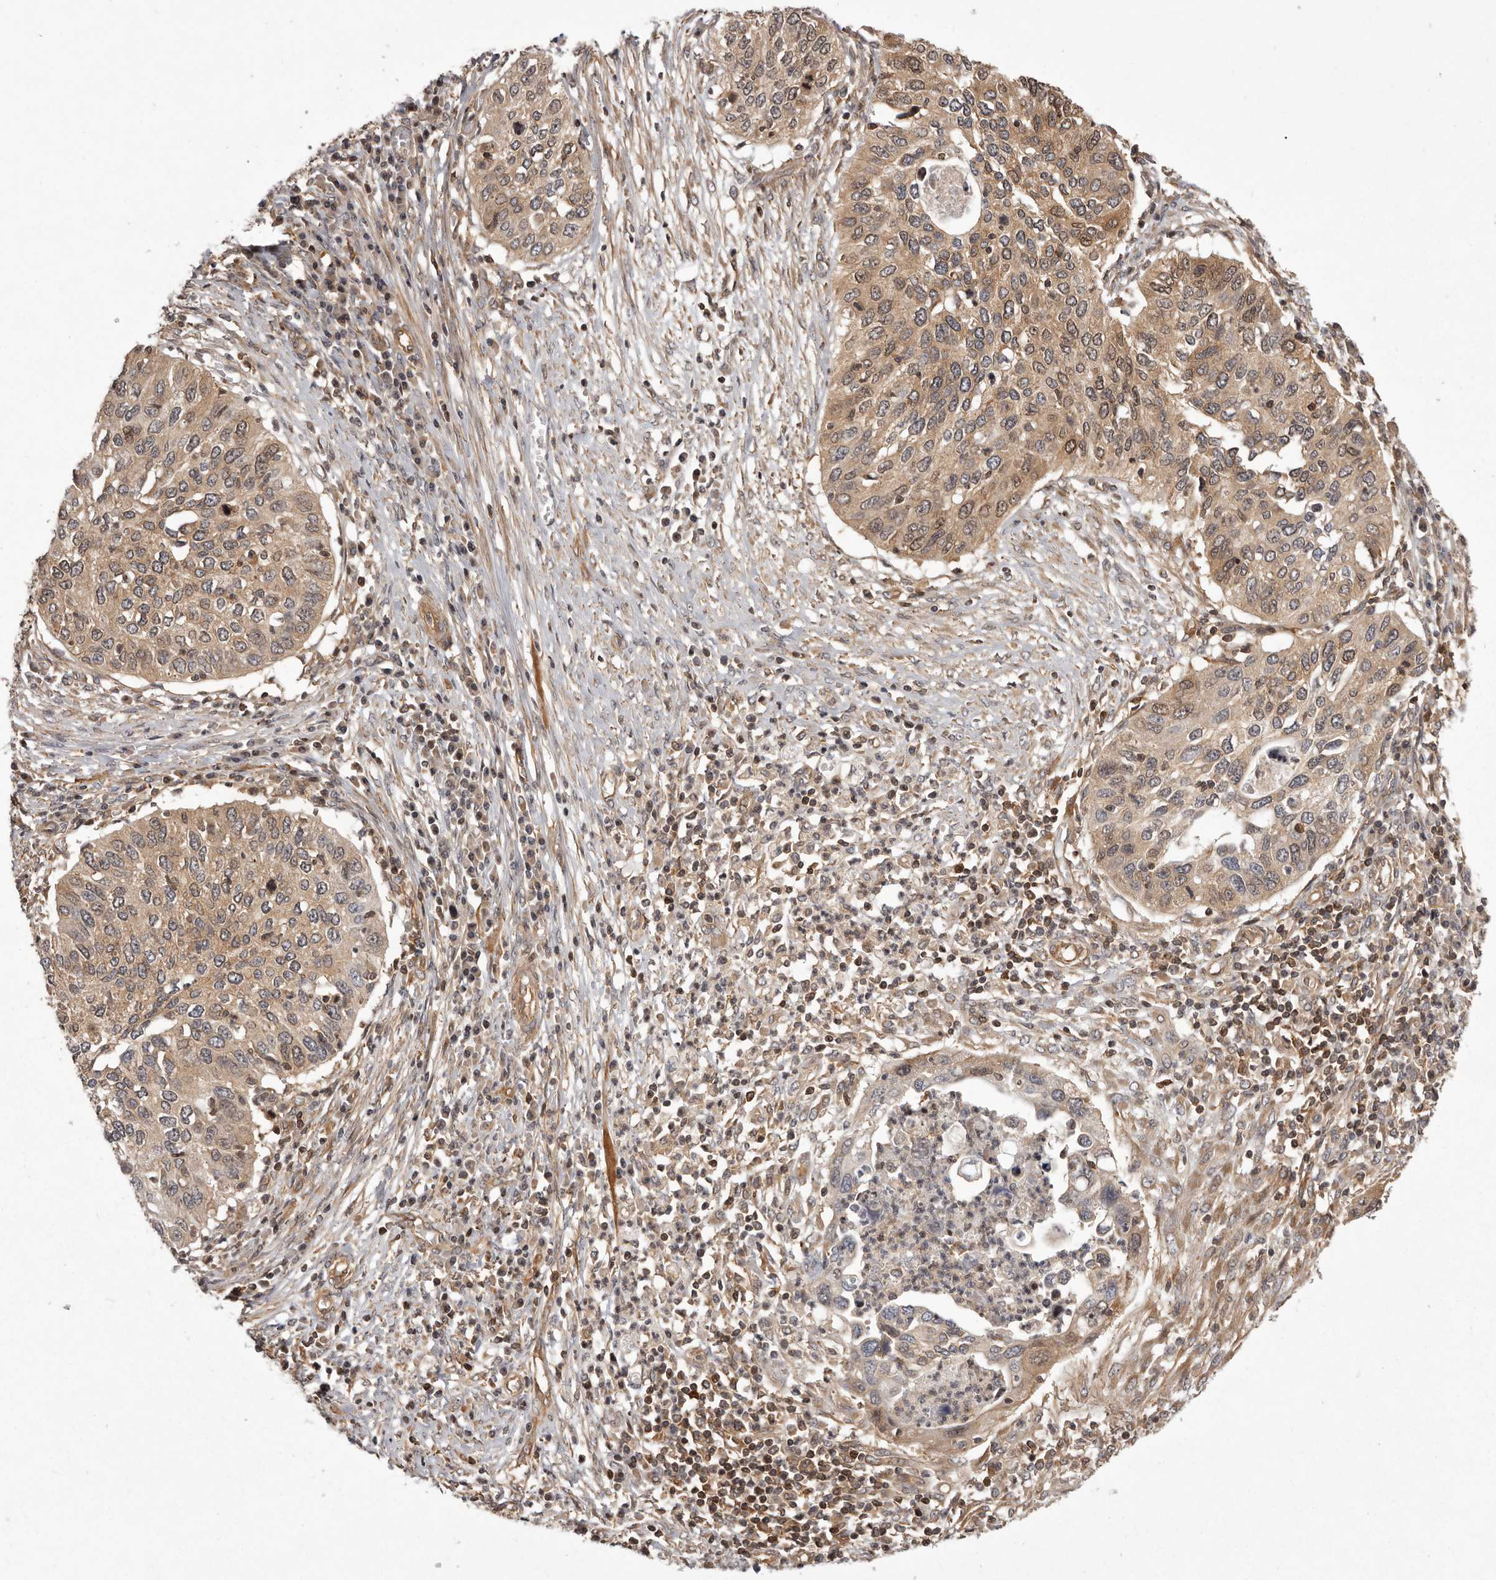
{"staining": {"intensity": "moderate", "quantity": ">75%", "location": "cytoplasmic/membranous"}, "tissue": "cervical cancer", "cell_type": "Tumor cells", "image_type": "cancer", "snomed": [{"axis": "morphology", "description": "Squamous cell carcinoma, NOS"}, {"axis": "topography", "description": "Cervix"}], "caption": "An image of human cervical cancer stained for a protein demonstrates moderate cytoplasmic/membranous brown staining in tumor cells.", "gene": "NFKBIA", "patient": {"sex": "female", "age": 38}}